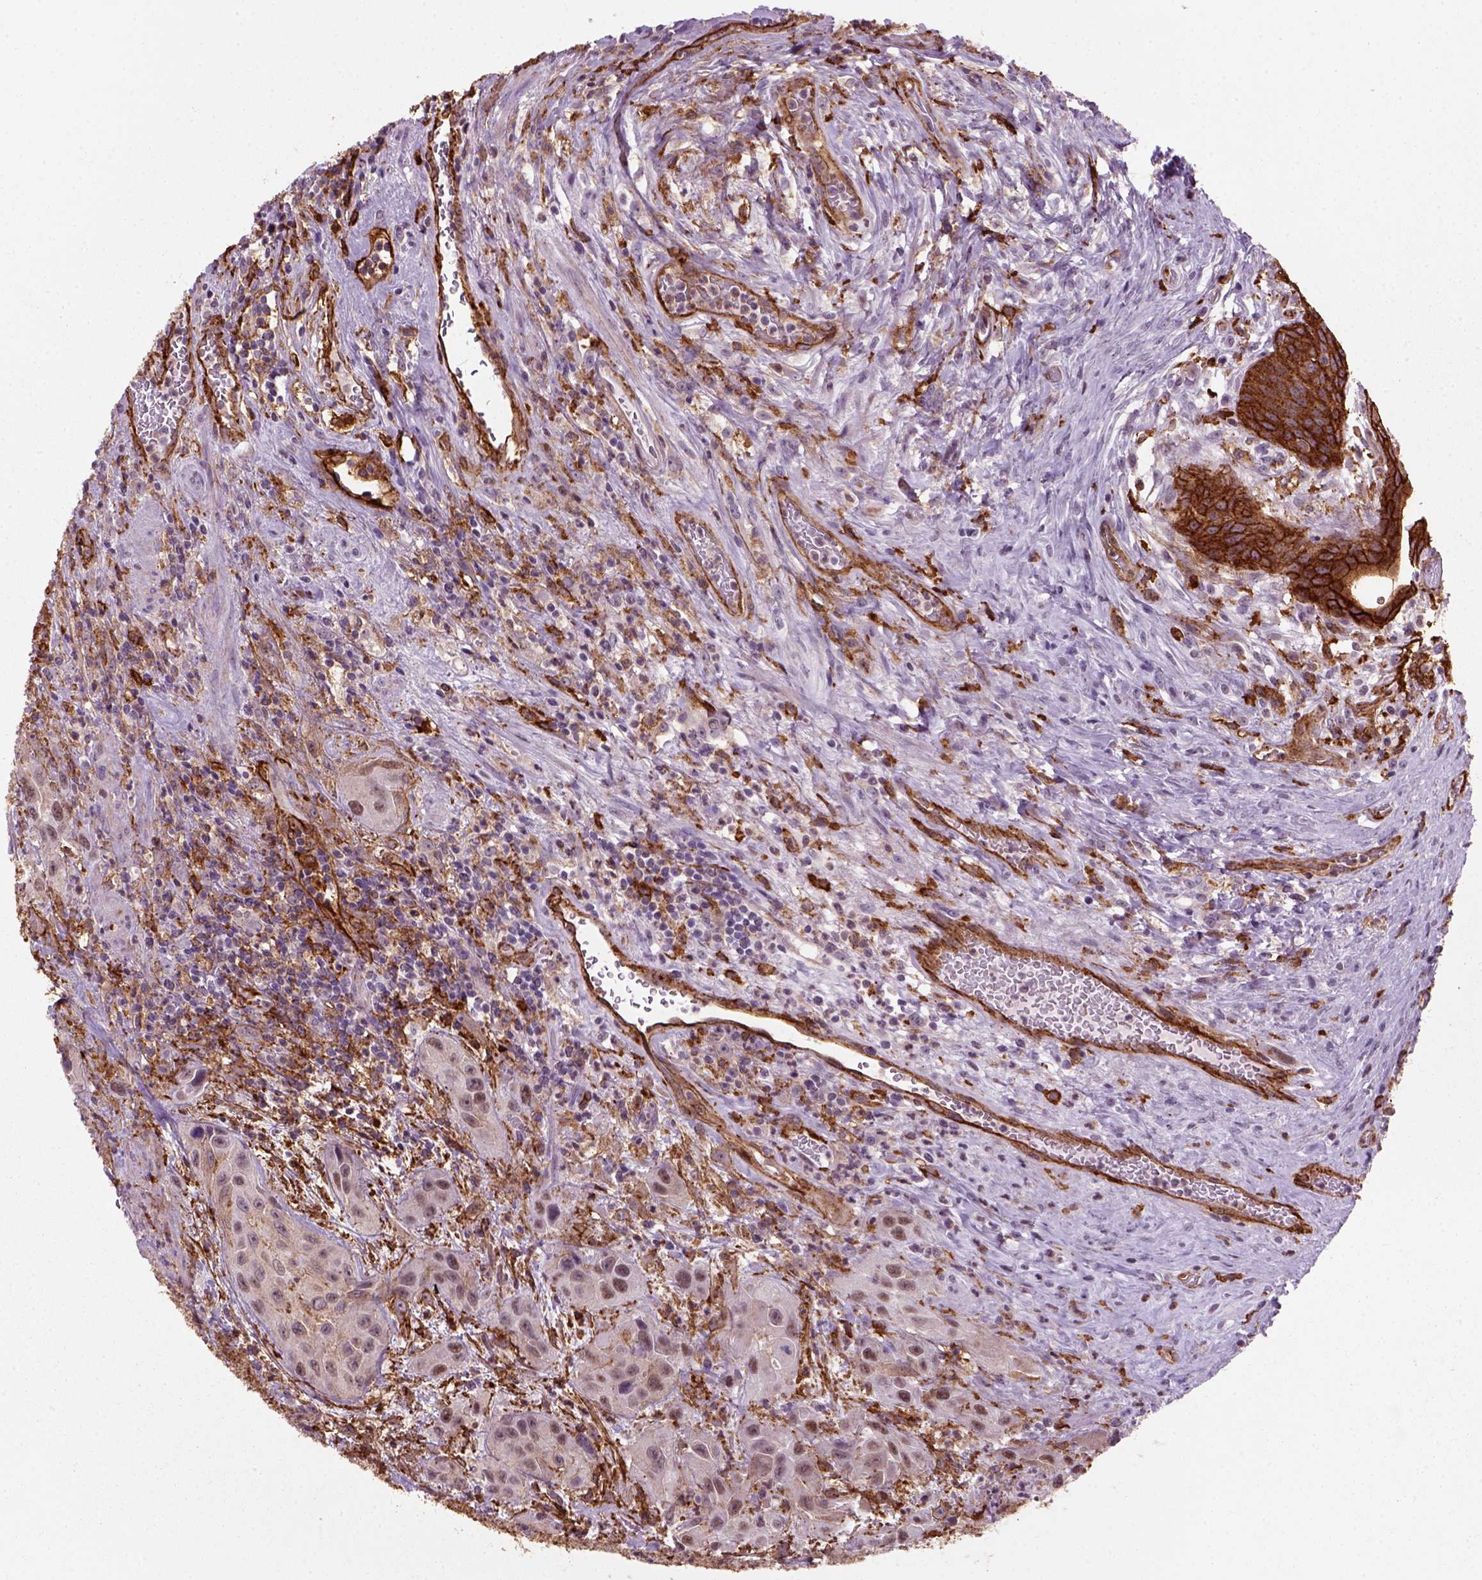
{"staining": {"intensity": "strong", "quantity": "<25%", "location": "cytoplasmic/membranous"}, "tissue": "urothelial cancer", "cell_type": "Tumor cells", "image_type": "cancer", "snomed": [{"axis": "morphology", "description": "Urothelial carcinoma, High grade"}, {"axis": "topography", "description": "Urinary bladder"}], "caption": "High-grade urothelial carcinoma stained with a protein marker demonstrates strong staining in tumor cells.", "gene": "MARCKS", "patient": {"sex": "male", "age": 79}}